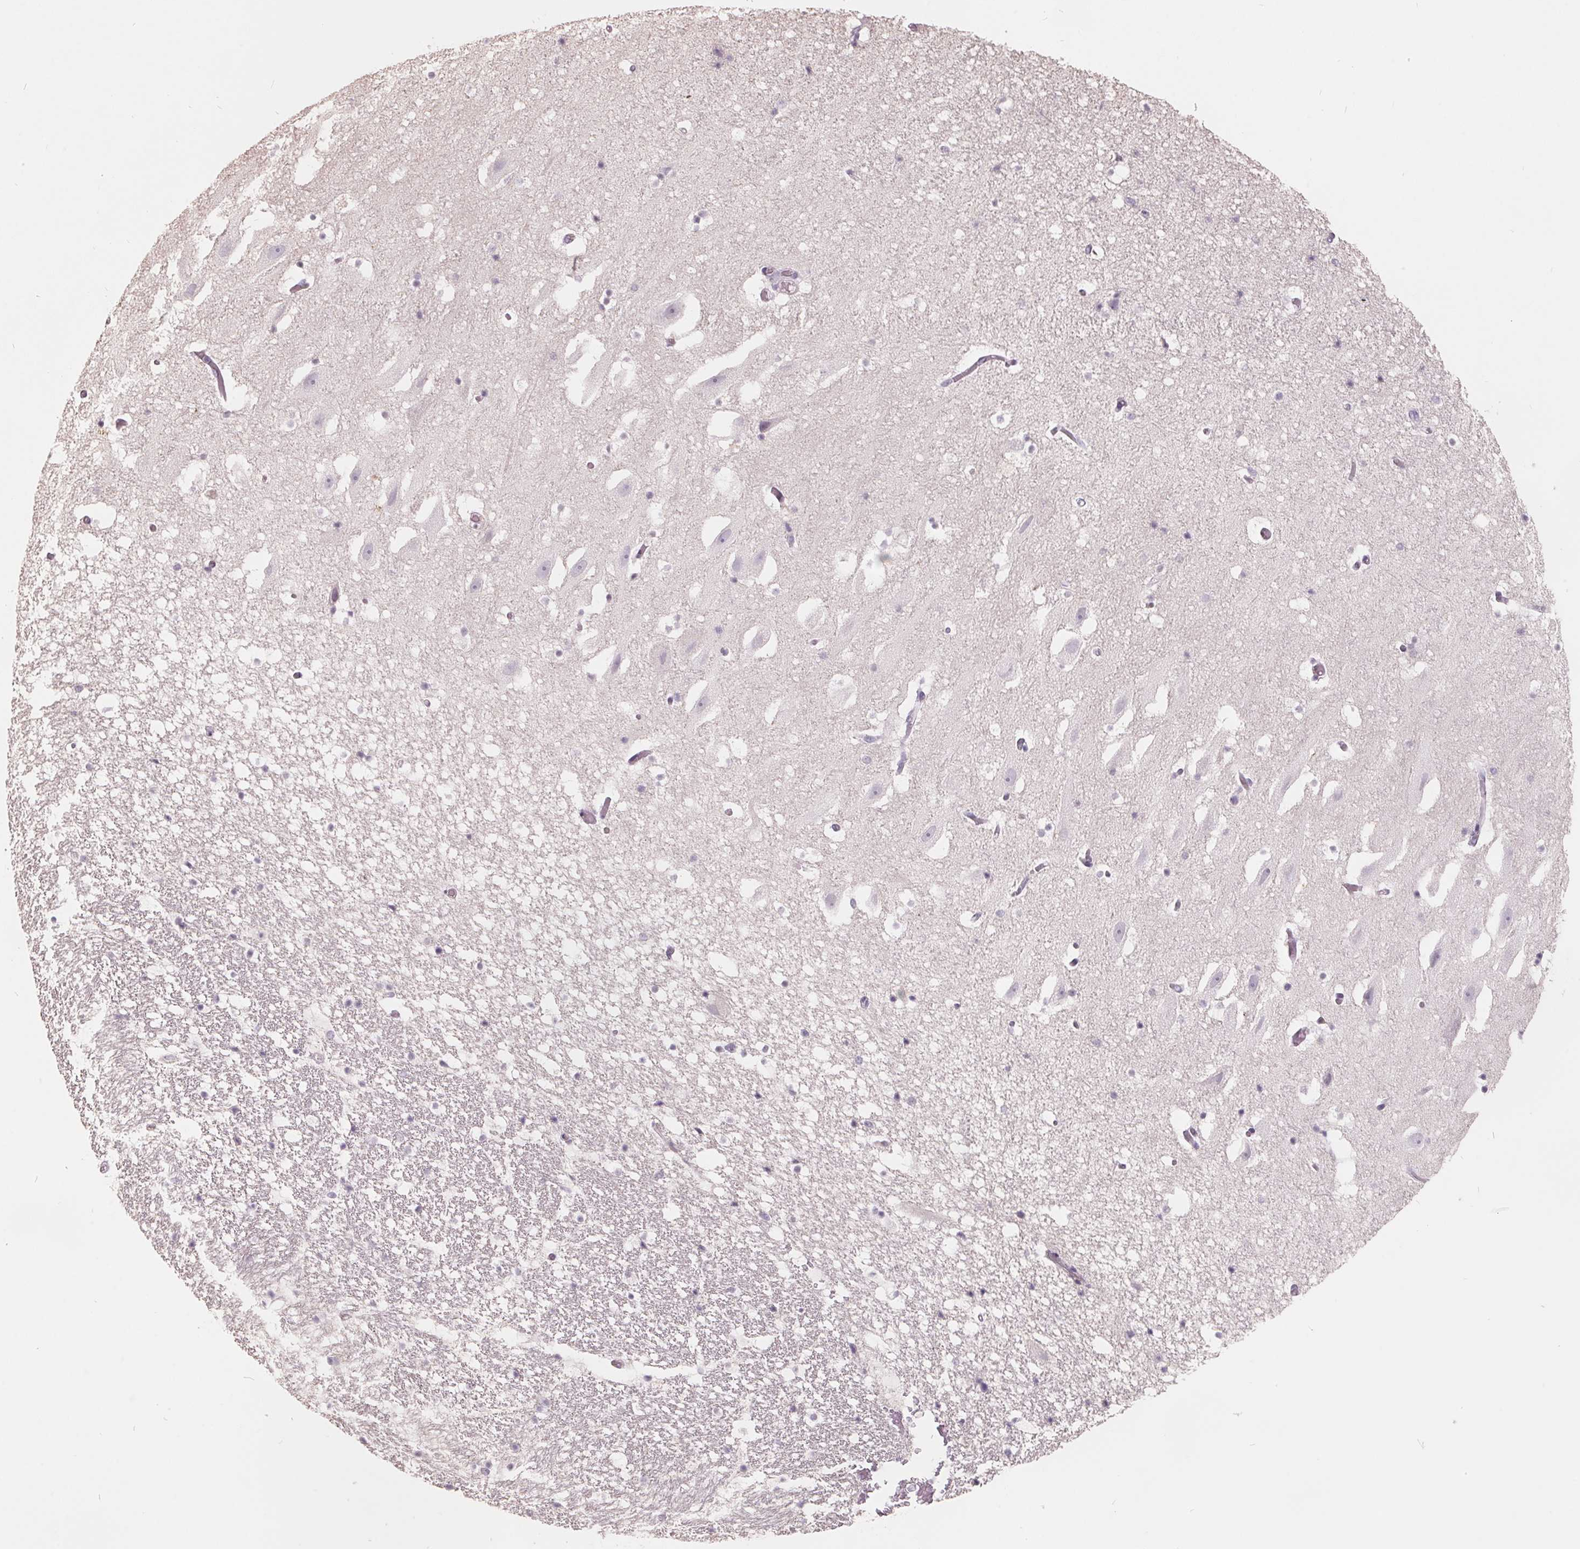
{"staining": {"intensity": "negative", "quantity": "none", "location": "none"}, "tissue": "hippocampus", "cell_type": "Glial cells", "image_type": "normal", "snomed": [{"axis": "morphology", "description": "Normal tissue, NOS"}, {"axis": "topography", "description": "Hippocampus"}], "caption": "Human hippocampus stained for a protein using immunohistochemistry demonstrates no staining in glial cells.", "gene": "FTCD", "patient": {"sex": "male", "age": 26}}